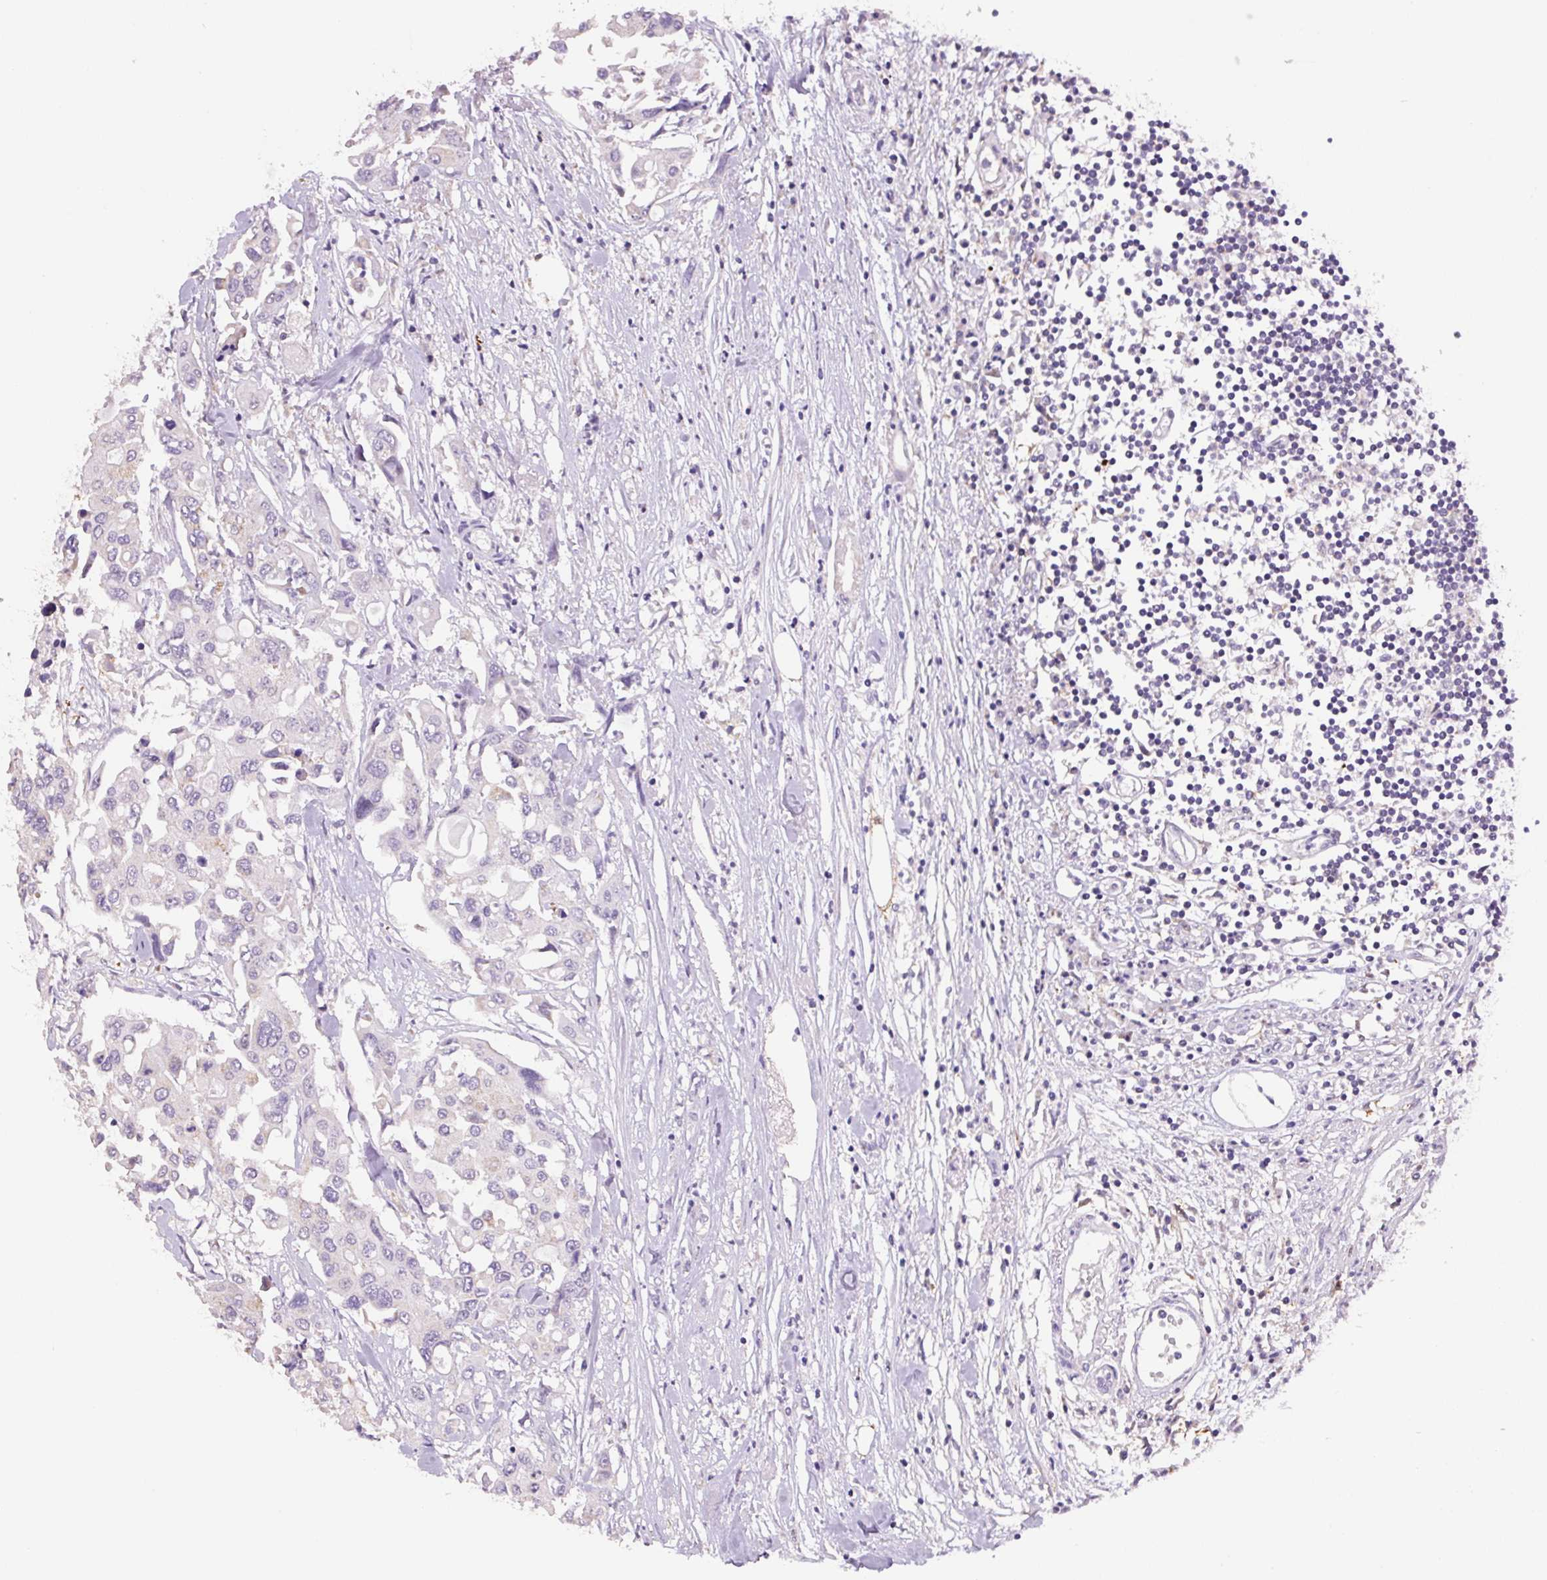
{"staining": {"intensity": "negative", "quantity": "none", "location": "none"}, "tissue": "colorectal cancer", "cell_type": "Tumor cells", "image_type": "cancer", "snomed": [{"axis": "morphology", "description": "Adenocarcinoma, NOS"}, {"axis": "topography", "description": "Colon"}], "caption": "A high-resolution image shows IHC staining of adenocarcinoma (colorectal), which demonstrates no significant staining in tumor cells.", "gene": "SGF29", "patient": {"sex": "male", "age": 77}}